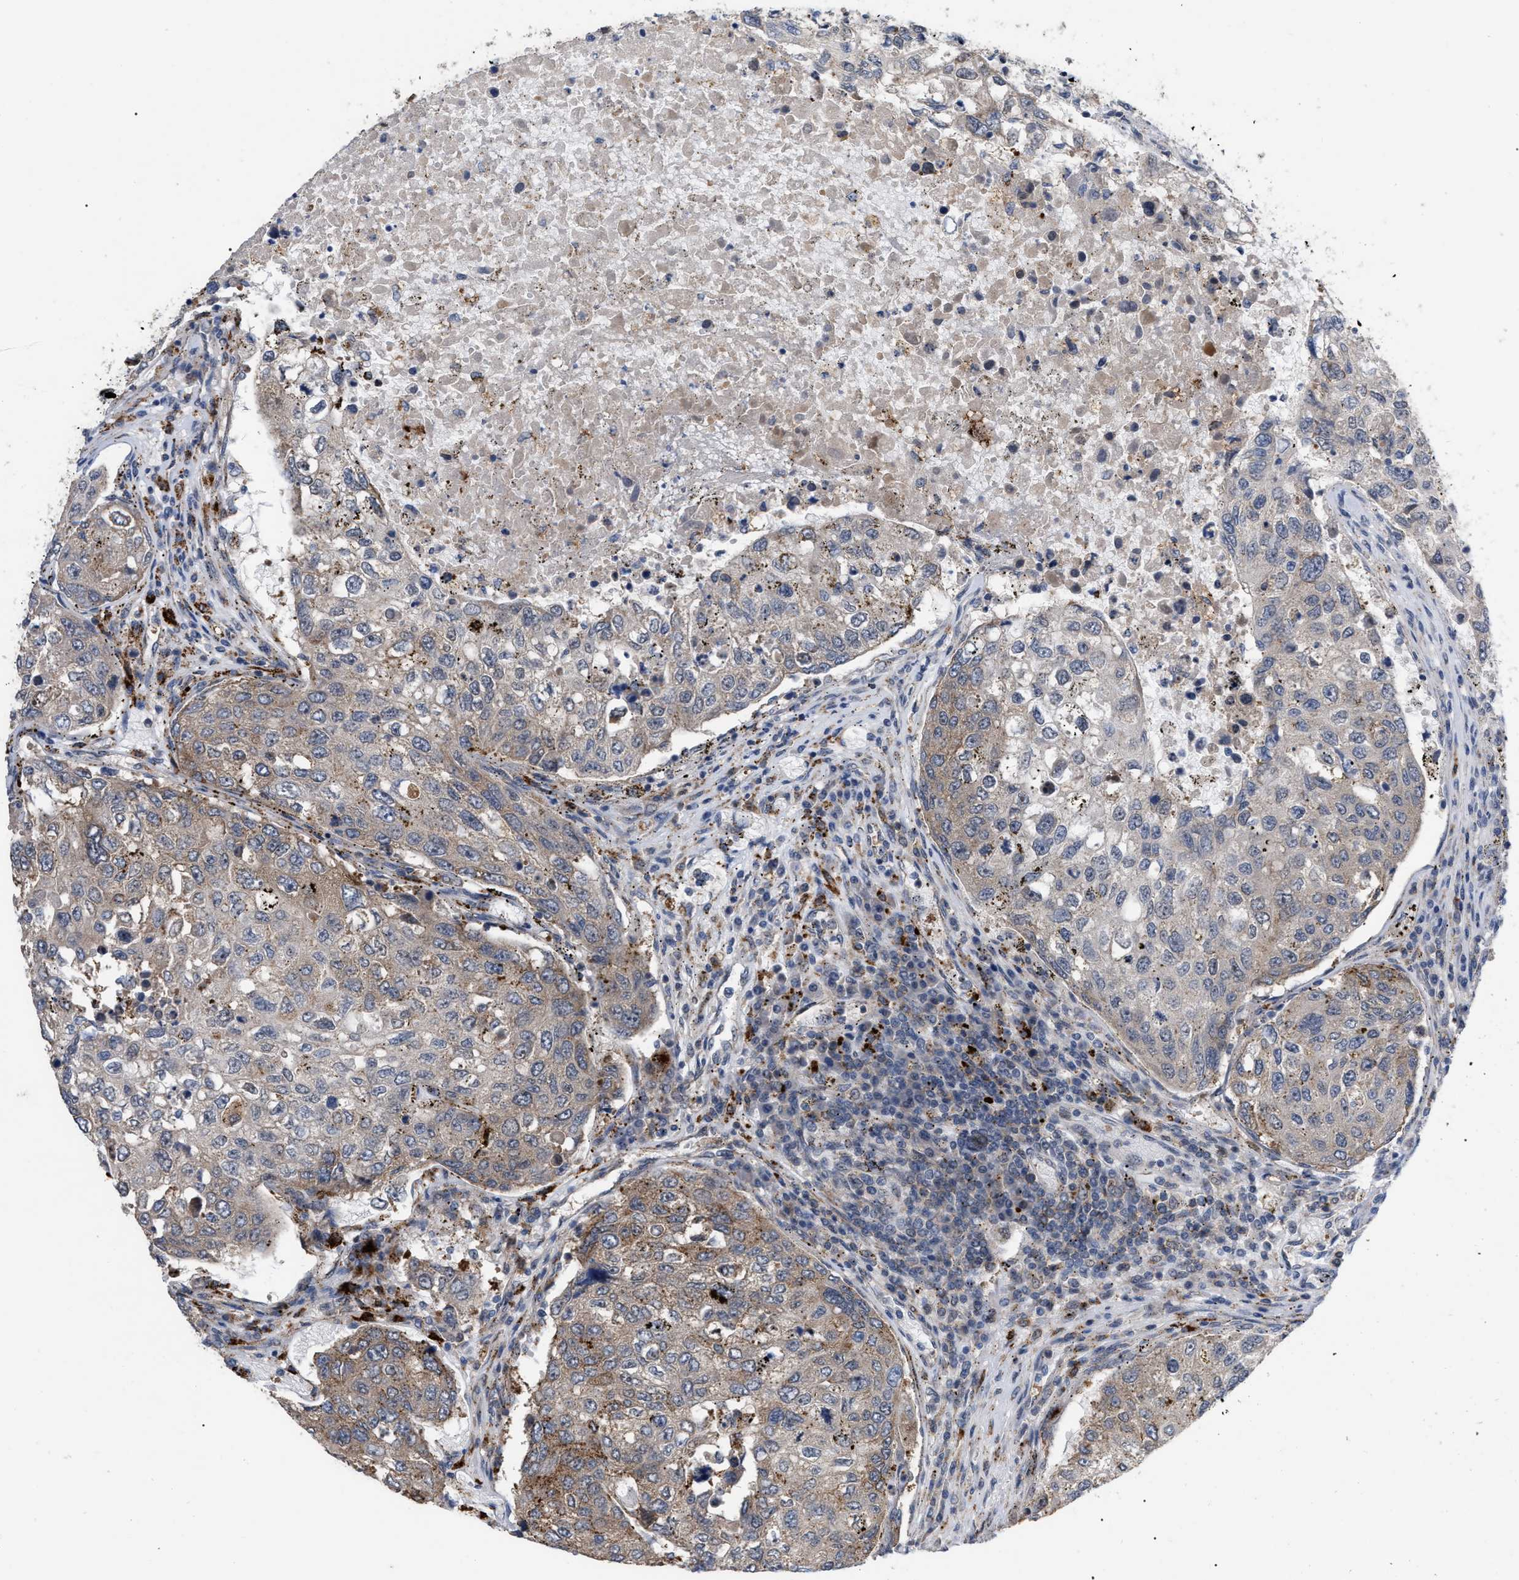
{"staining": {"intensity": "moderate", "quantity": "<25%", "location": "cytoplasmic/membranous"}, "tissue": "urothelial cancer", "cell_type": "Tumor cells", "image_type": "cancer", "snomed": [{"axis": "morphology", "description": "Urothelial carcinoma, High grade"}, {"axis": "topography", "description": "Lymph node"}, {"axis": "topography", "description": "Urinary bladder"}], "caption": "Protein staining reveals moderate cytoplasmic/membranous expression in approximately <25% of tumor cells in high-grade urothelial carcinoma. (brown staining indicates protein expression, while blue staining denotes nuclei).", "gene": "UPF1", "patient": {"sex": "male", "age": 51}}